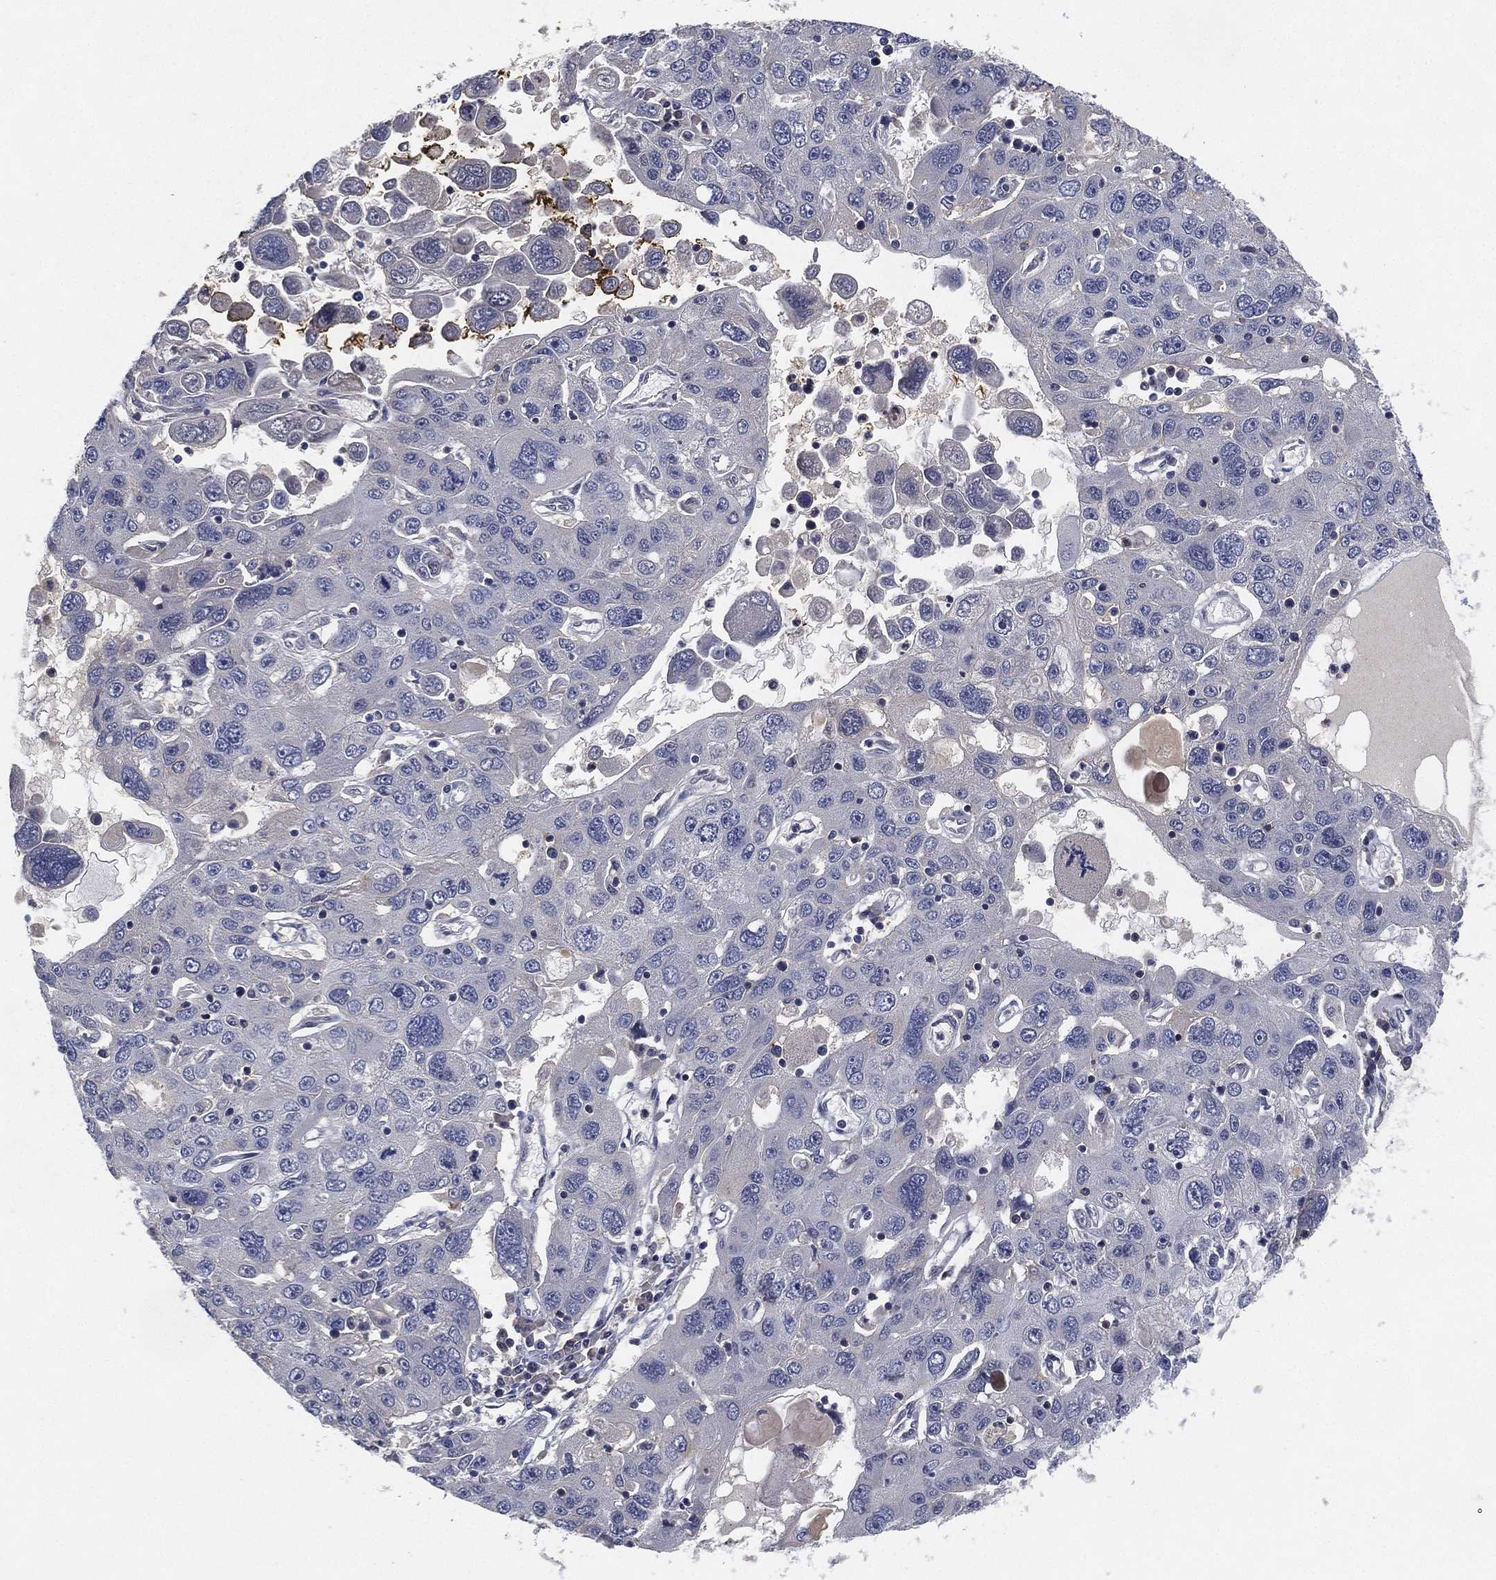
{"staining": {"intensity": "negative", "quantity": "none", "location": "none"}, "tissue": "stomach cancer", "cell_type": "Tumor cells", "image_type": "cancer", "snomed": [{"axis": "morphology", "description": "Adenocarcinoma, NOS"}, {"axis": "topography", "description": "Stomach"}], "caption": "Photomicrograph shows no protein positivity in tumor cells of stomach adenocarcinoma tissue.", "gene": "CFAP251", "patient": {"sex": "male", "age": 56}}